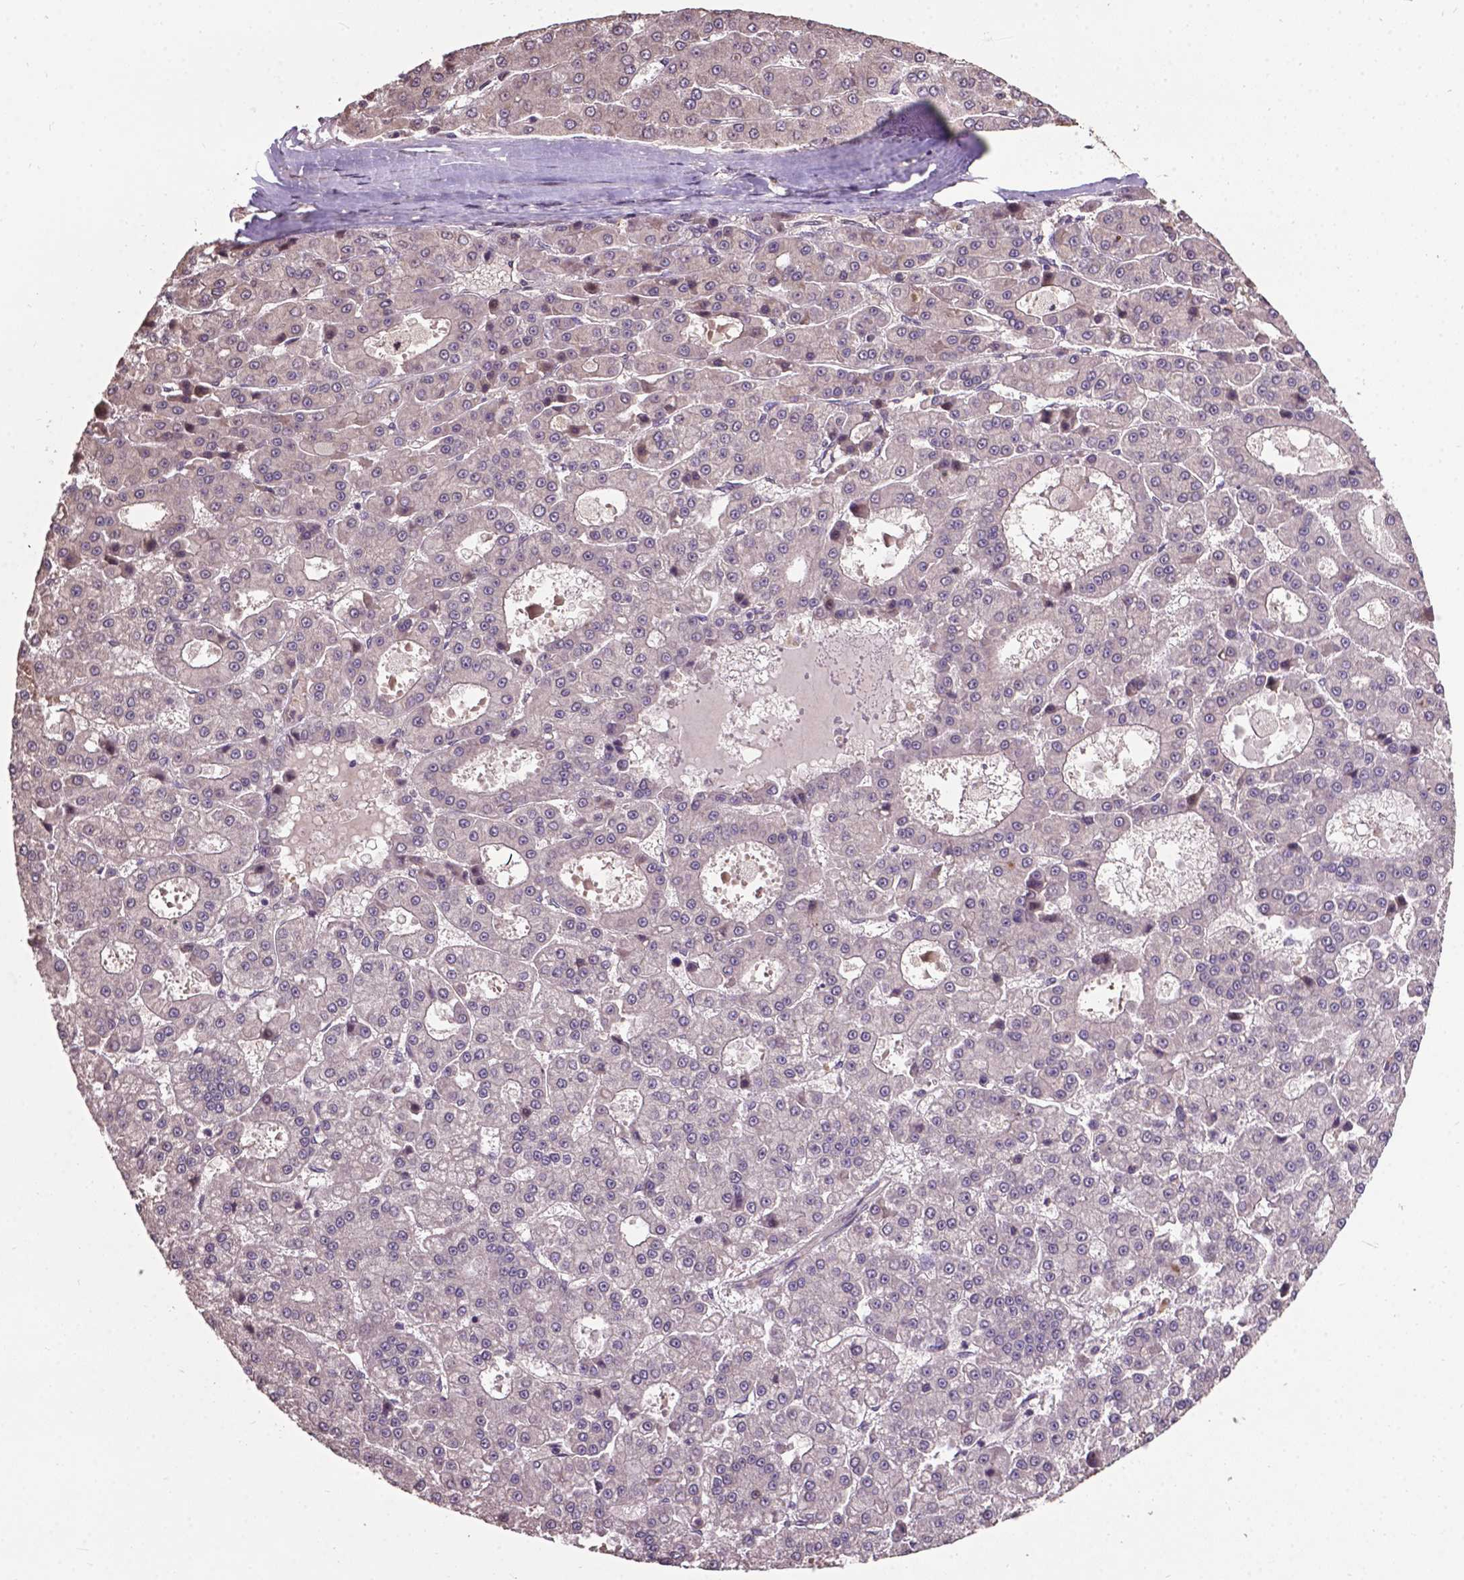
{"staining": {"intensity": "negative", "quantity": "none", "location": "none"}, "tissue": "liver cancer", "cell_type": "Tumor cells", "image_type": "cancer", "snomed": [{"axis": "morphology", "description": "Carcinoma, Hepatocellular, NOS"}, {"axis": "topography", "description": "Liver"}], "caption": "Liver hepatocellular carcinoma stained for a protein using immunohistochemistry (IHC) exhibits no staining tumor cells.", "gene": "GLRA2", "patient": {"sex": "male", "age": 70}}